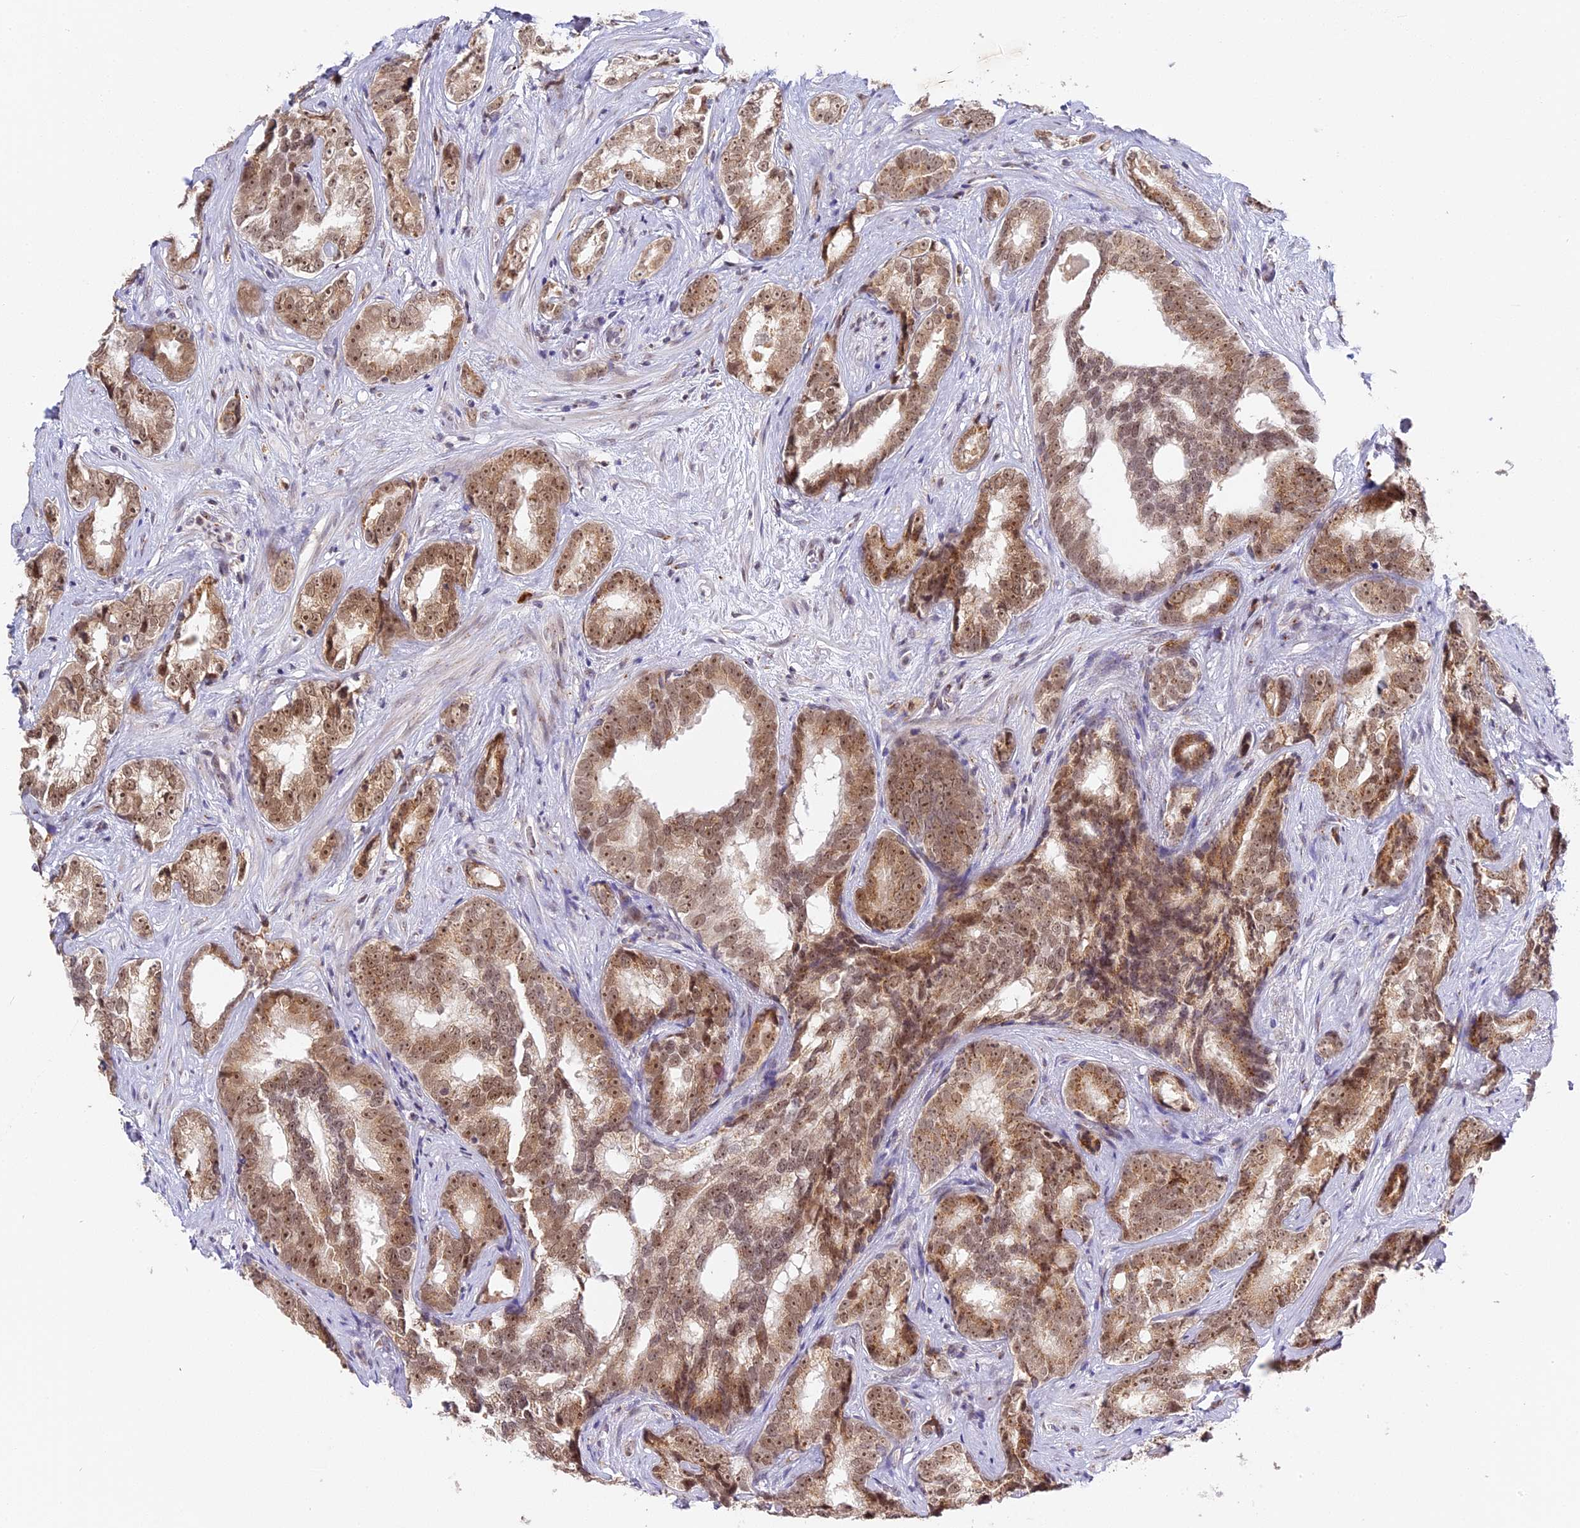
{"staining": {"intensity": "moderate", "quantity": ">75%", "location": "cytoplasmic/membranous,nuclear"}, "tissue": "prostate cancer", "cell_type": "Tumor cells", "image_type": "cancer", "snomed": [{"axis": "morphology", "description": "Adenocarcinoma, High grade"}, {"axis": "topography", "description": "Prostate"}], "caption": "The immunohistochemical stain highlights moderate cytoplasmic/membranous and nuclear positivity in tumor cells of prostate cancer (high-grade adenocarcinoma) tissue. The protein of interest is shown in brown color, while the nuclei are stained blue.", "gene": "HEATR5B", "patient": {"sex": "male", "age": 66}}